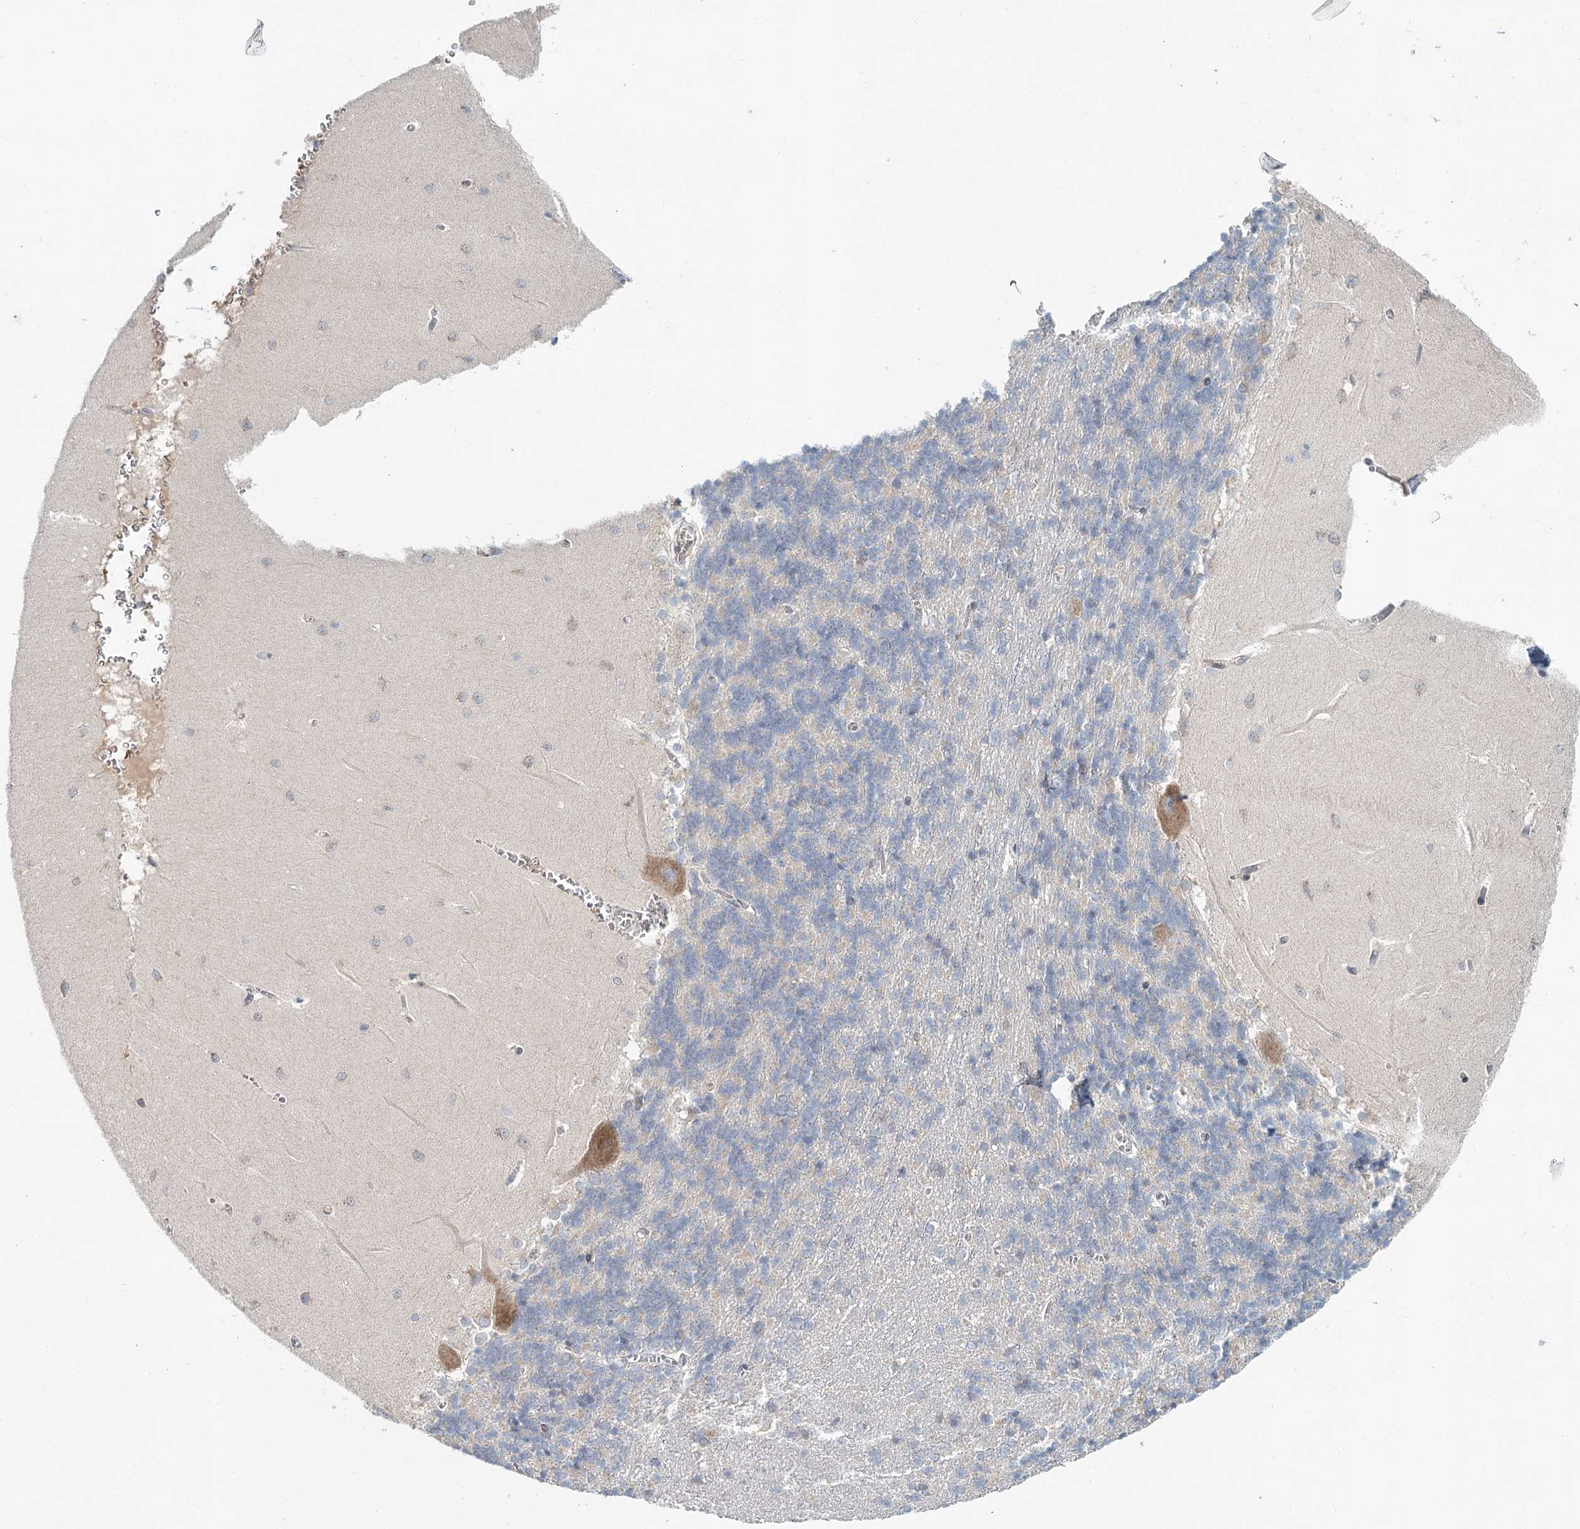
{"staining": {"intensity": "negative", "quantity": "none", "location": "none"}, "tissue": "cerebellum", "cell_type": "Cells in granular layer", "image_type": "normal", "snomed": [{"axis": "morphology", "description": "Normal tissue, NOS"}, {"axis": "topography", "description": "Cerebellum"}], "caption": "Human cerebellum stained for a protein using IHC demonstrates no expression in cells in granular layer.", "gene": "ADK", "patient": {"sex": "male", "age": 37}}